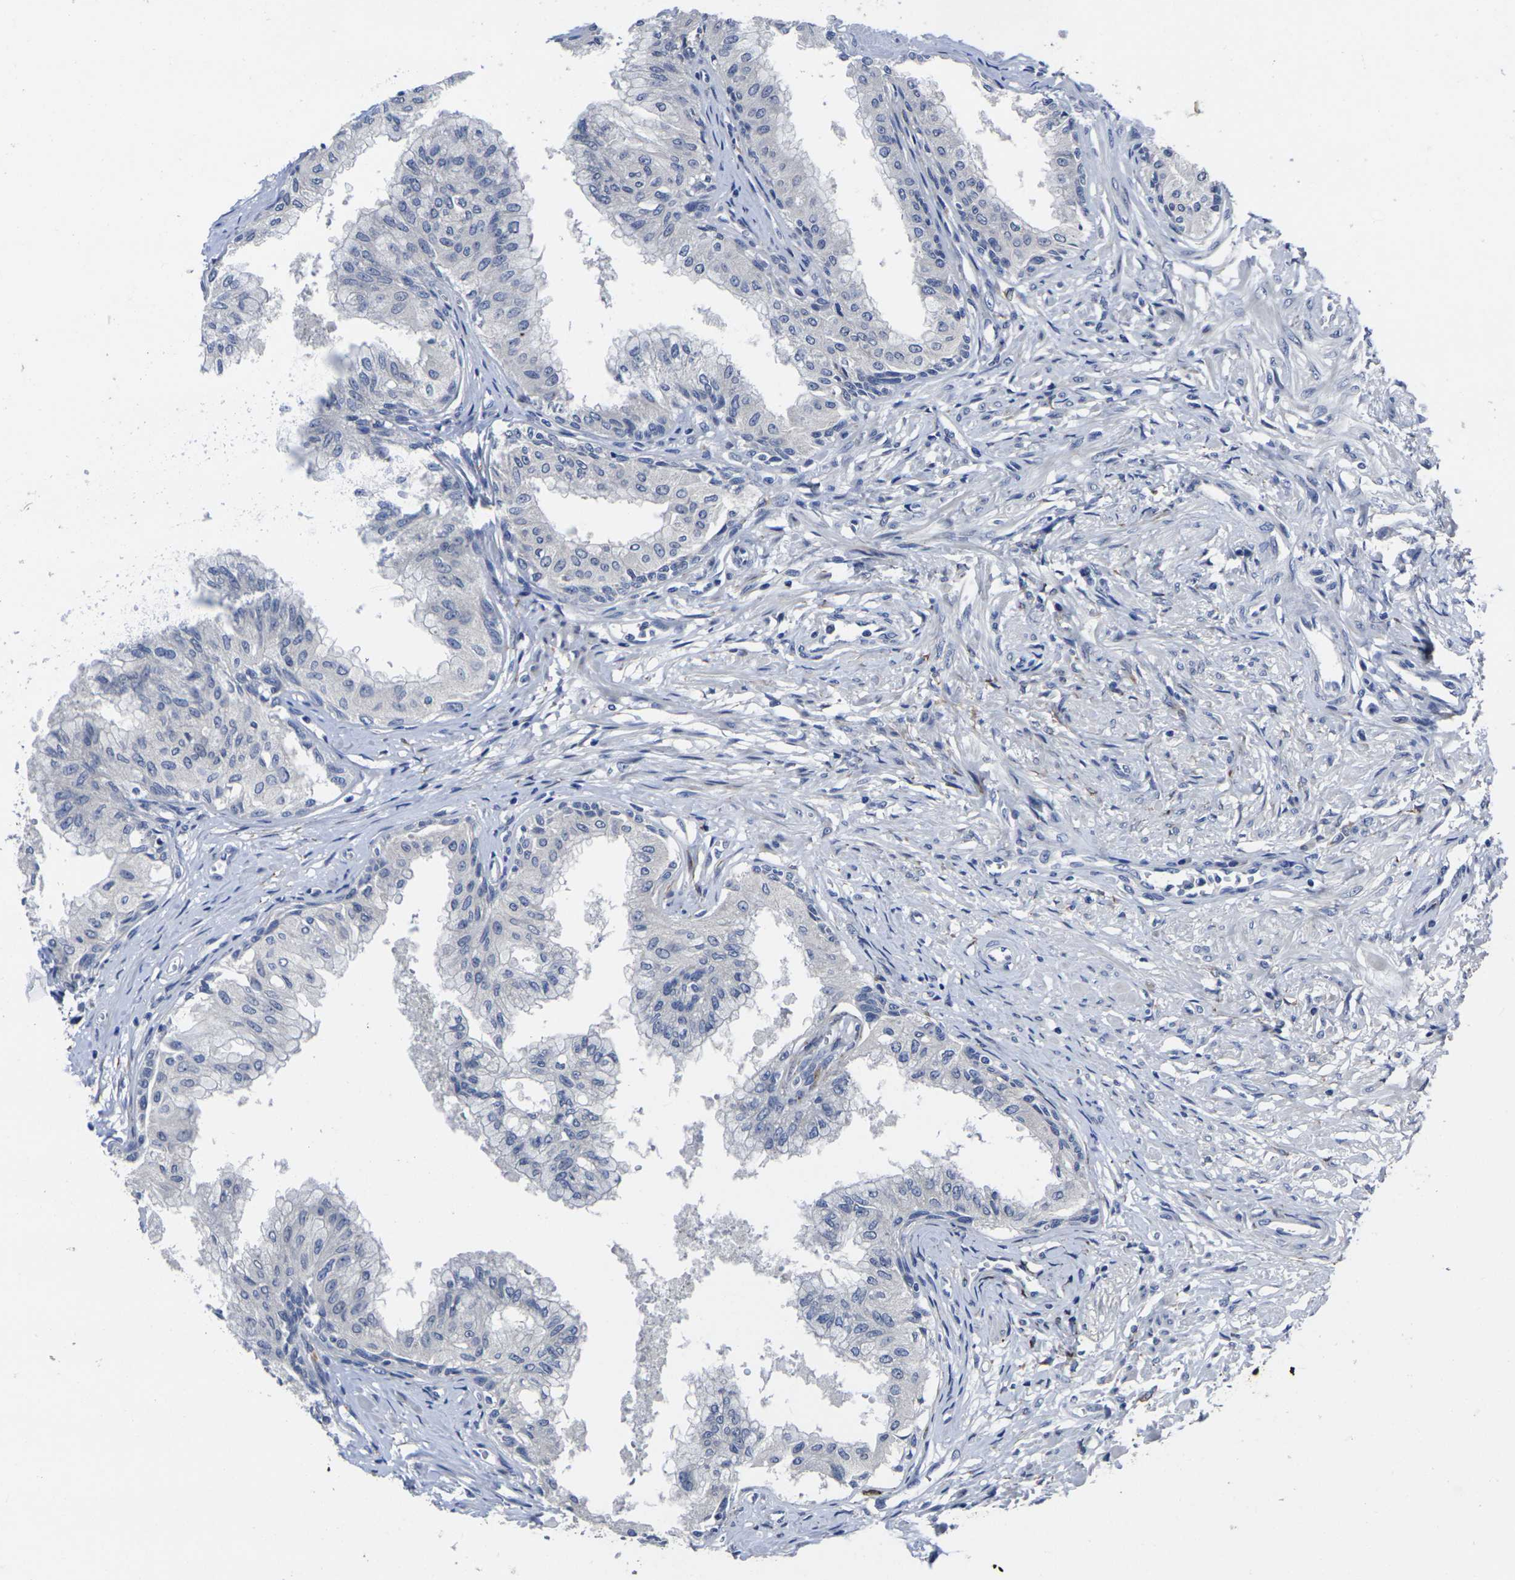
{"staining": {"intensity": "negative", "quantity": "none", "location": "none"}, "tissue": "prostate", "cell_type": "Glandular cells", "image_type": "normal", "snomed": [{"axis": "morphology", "description": "Normal tissue, NOS"}, {"axis": "topography", "description": "Prostate"}, {"axis": "topography", "description": "Seminal veicle"}], "caption": "There is no significant expression in glandular cells of prostate. The staining was performed using DAB to visualize the protein expression in brown, while the nuclei were stained in blue with hematoxylin (Magnification: 20x).", "gene": "CYP2C8", "patient": {"sex": "male", "age": 60}}